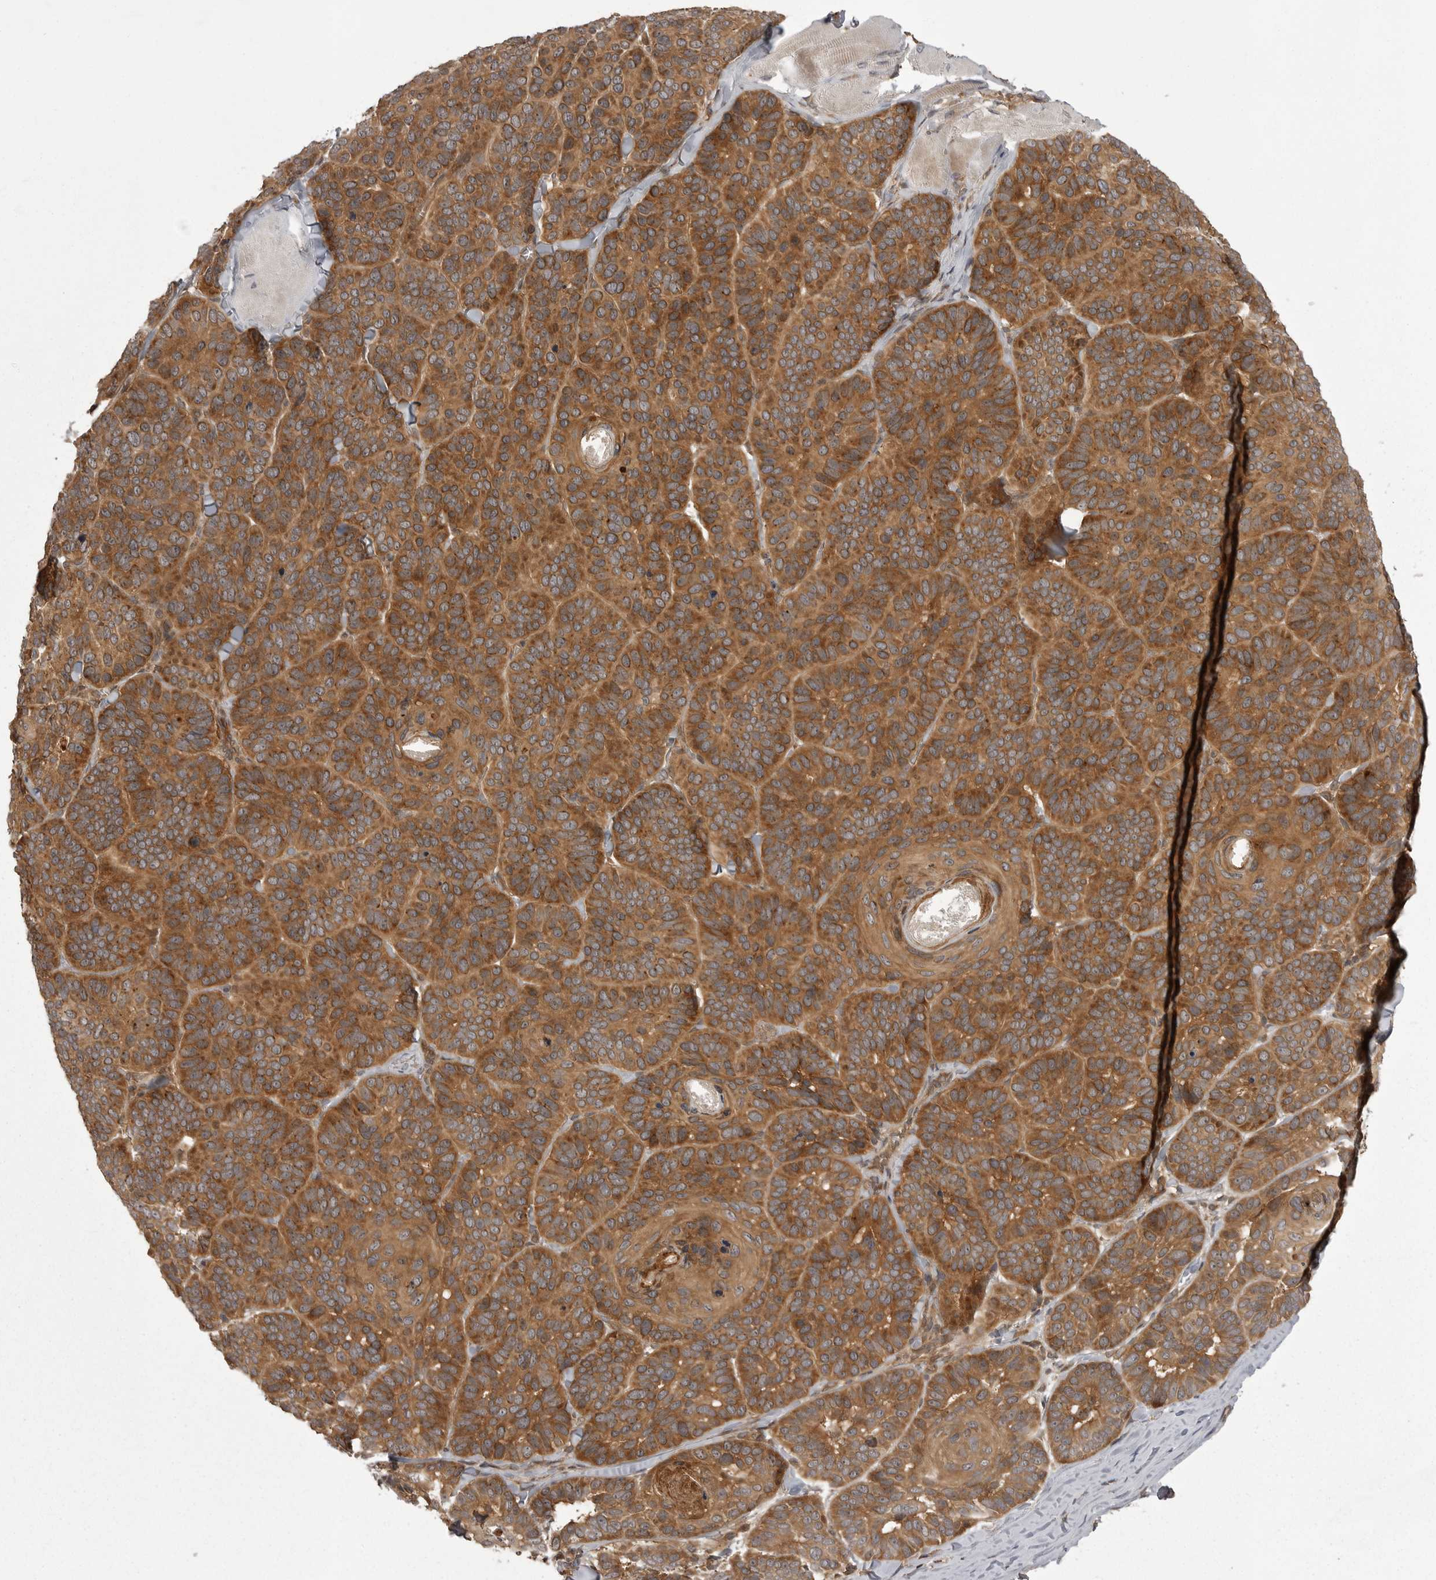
{"staining": {"intensity": "moderate", "quantity": ">75%", "location": "cytoplasmic/membranous"}, "tissue": "skin cancer", "cell_type": "Tumor cells", "image_type": "cancer", "snomed": [{"axis": "morphology", "description": "Basal cell carcinoma"}, {"axis": "topography", "description": "Skin"}], "caption": "IHC of skin cancer exhibits medium levels of moderate cytoplasmic/membranous staining in approximately >75% of tumor cells. Using DAB (brown) and hematoxylin (blue) stains, captured at high magnification using brightfield microscopy.", "gene": "STK24", "patient": {"sex": "male", "age": 62}}